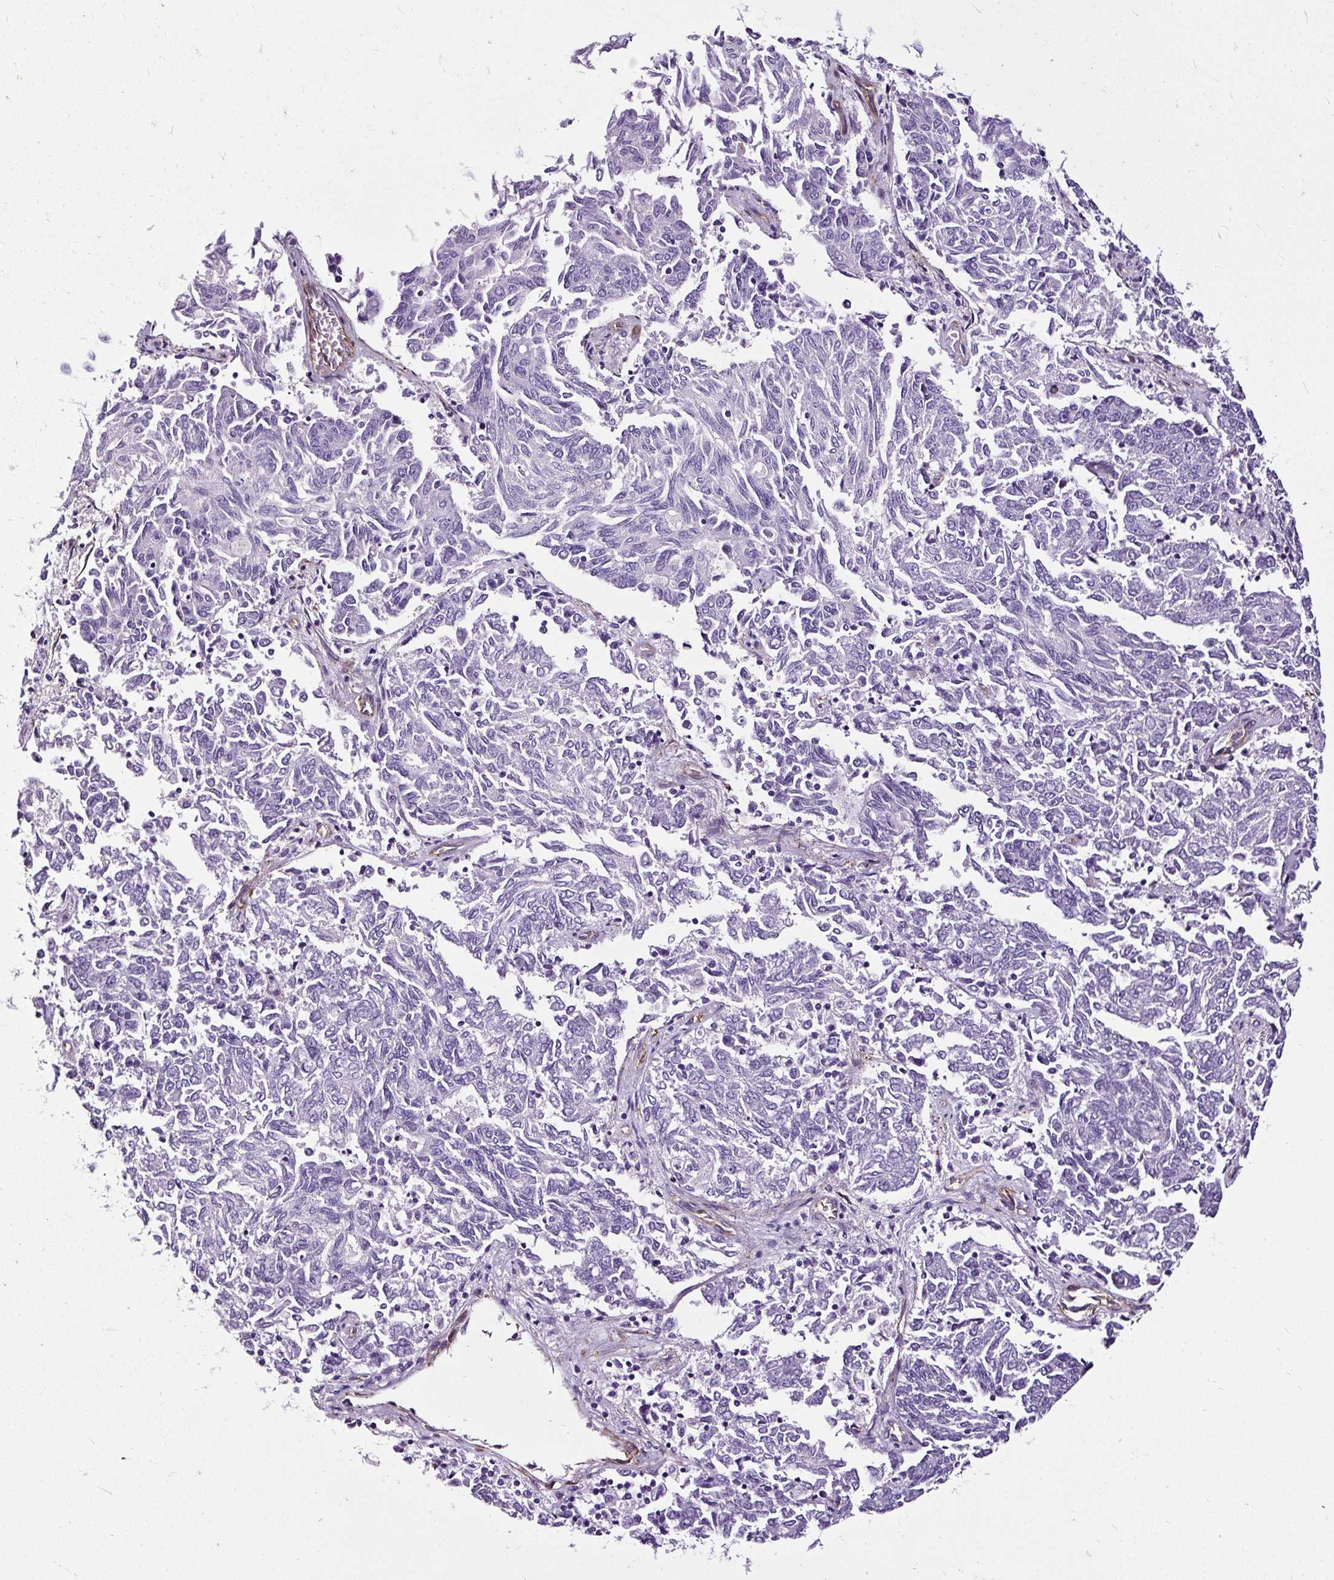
{"staining": {"intensity": "negative", "quantity": "none", "location": "none"}, "tissue": "endometrial cancer", "cell_type": "Tumor cells", "image_type": "cancer", "snomed": [{"axis": "morphology", "description": "Adenocarcinoma, NOS"}, {"axis": "topography", "description": "Endometrium"}], "caption": "This is an immunohistochemistry (IHC) histopathology image of human endometrial cancer. There is no positivity in tumor cells.", "gene": "SLC7A8", "patient": {"sex": "female", "age": 80}}